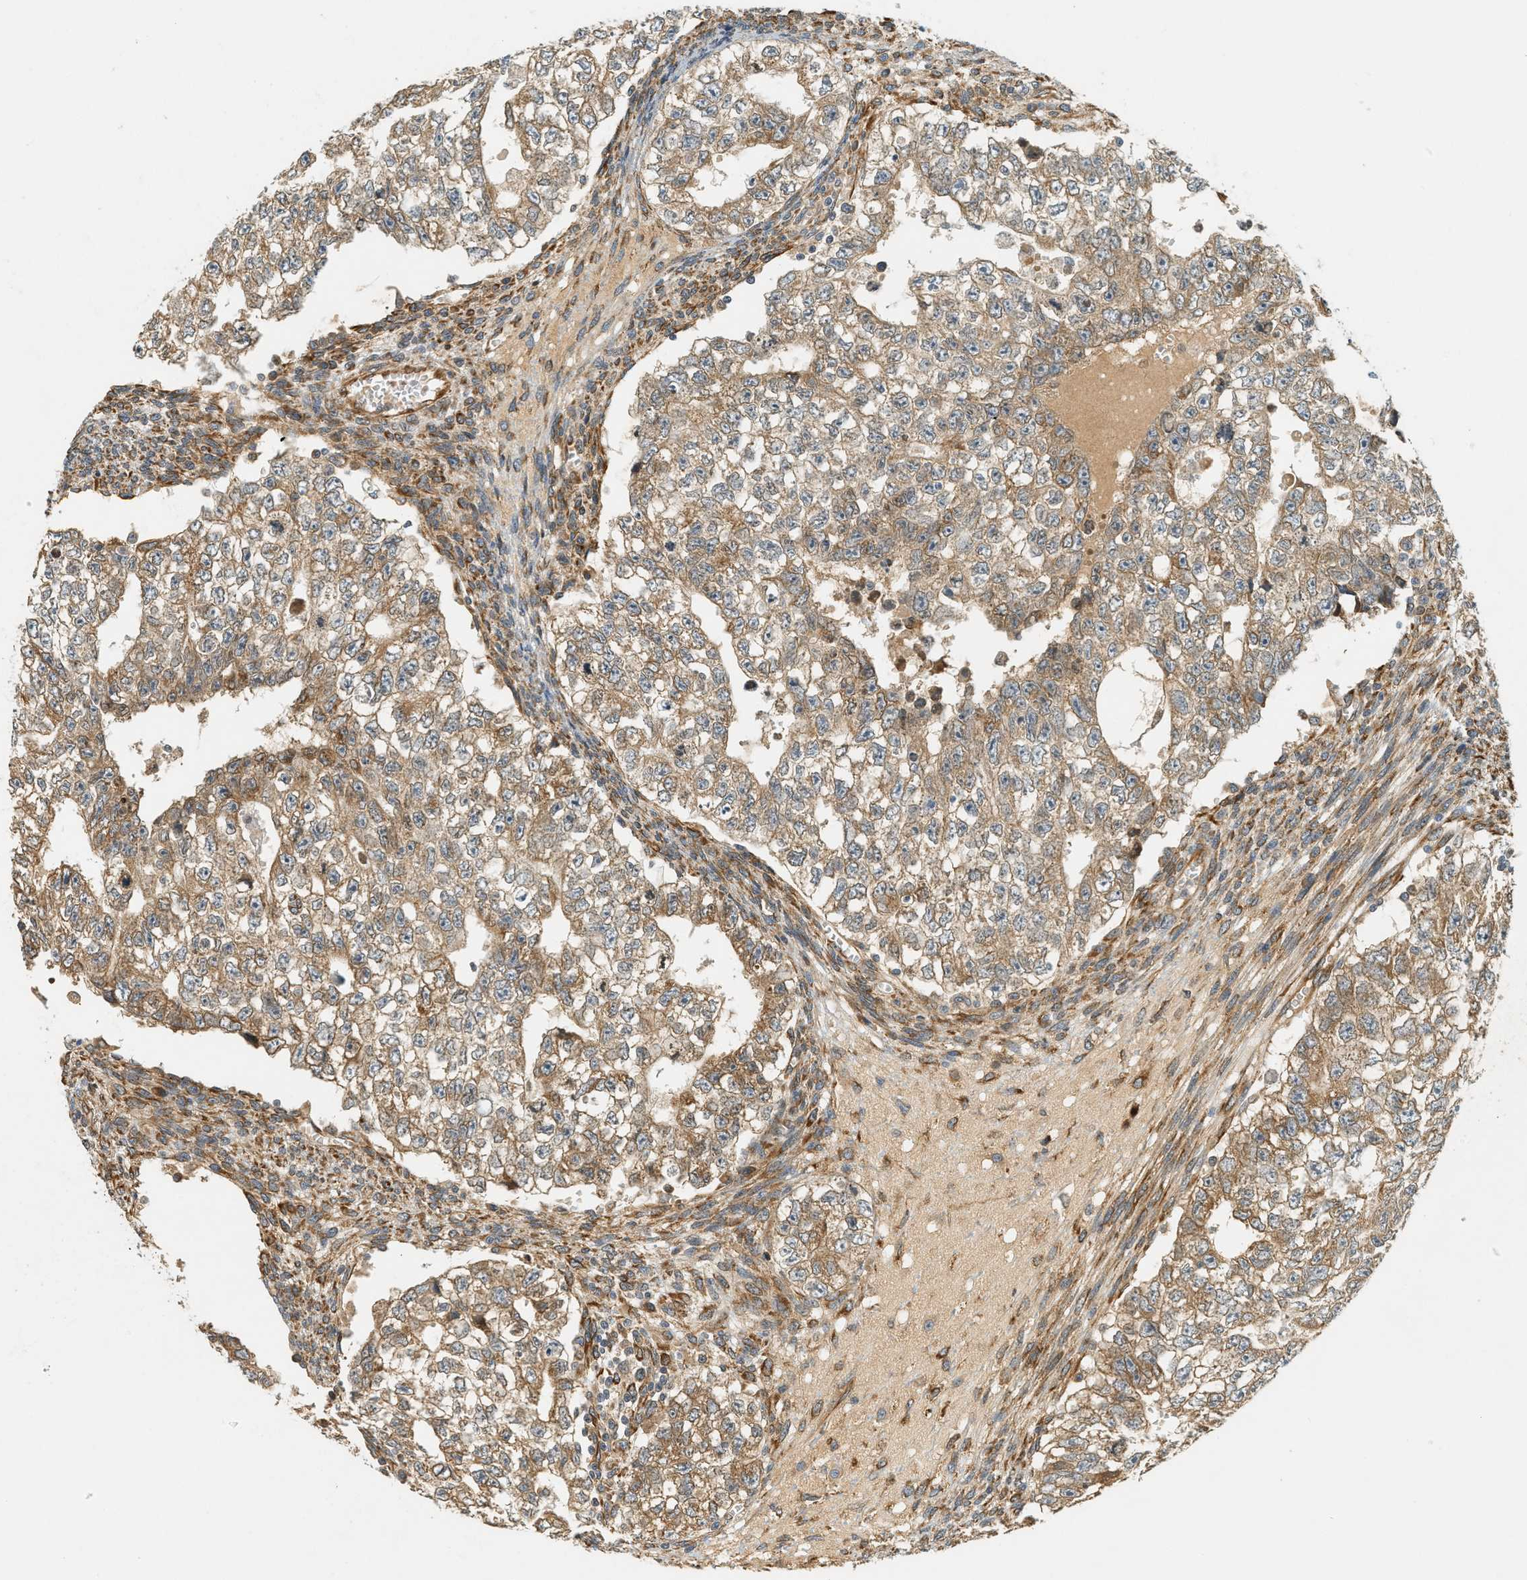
{"staining": {"intensity": "moderate", "quantity": ">75%", "location": "cytoplasmic/membranous"}, "tissue": "testis cancer", "cell_type": "Tumor cells", "image_type": "cancer", "snomed": [{"axis": "morphology", "description": "Seminoma, NOS"}, {"axis": "morphology", "description": "Carcinoma, Embryonal, NOS"}, {"axis": "topography", "description": "Testis"}], "caption": "Testis cancer stained for a protein (brown) shows moderate cytoplasmic/membranous positive staining in about >75% of tumor cells.", "gene": "PDK1", "patient": {"sex": "male", "age": 38}}